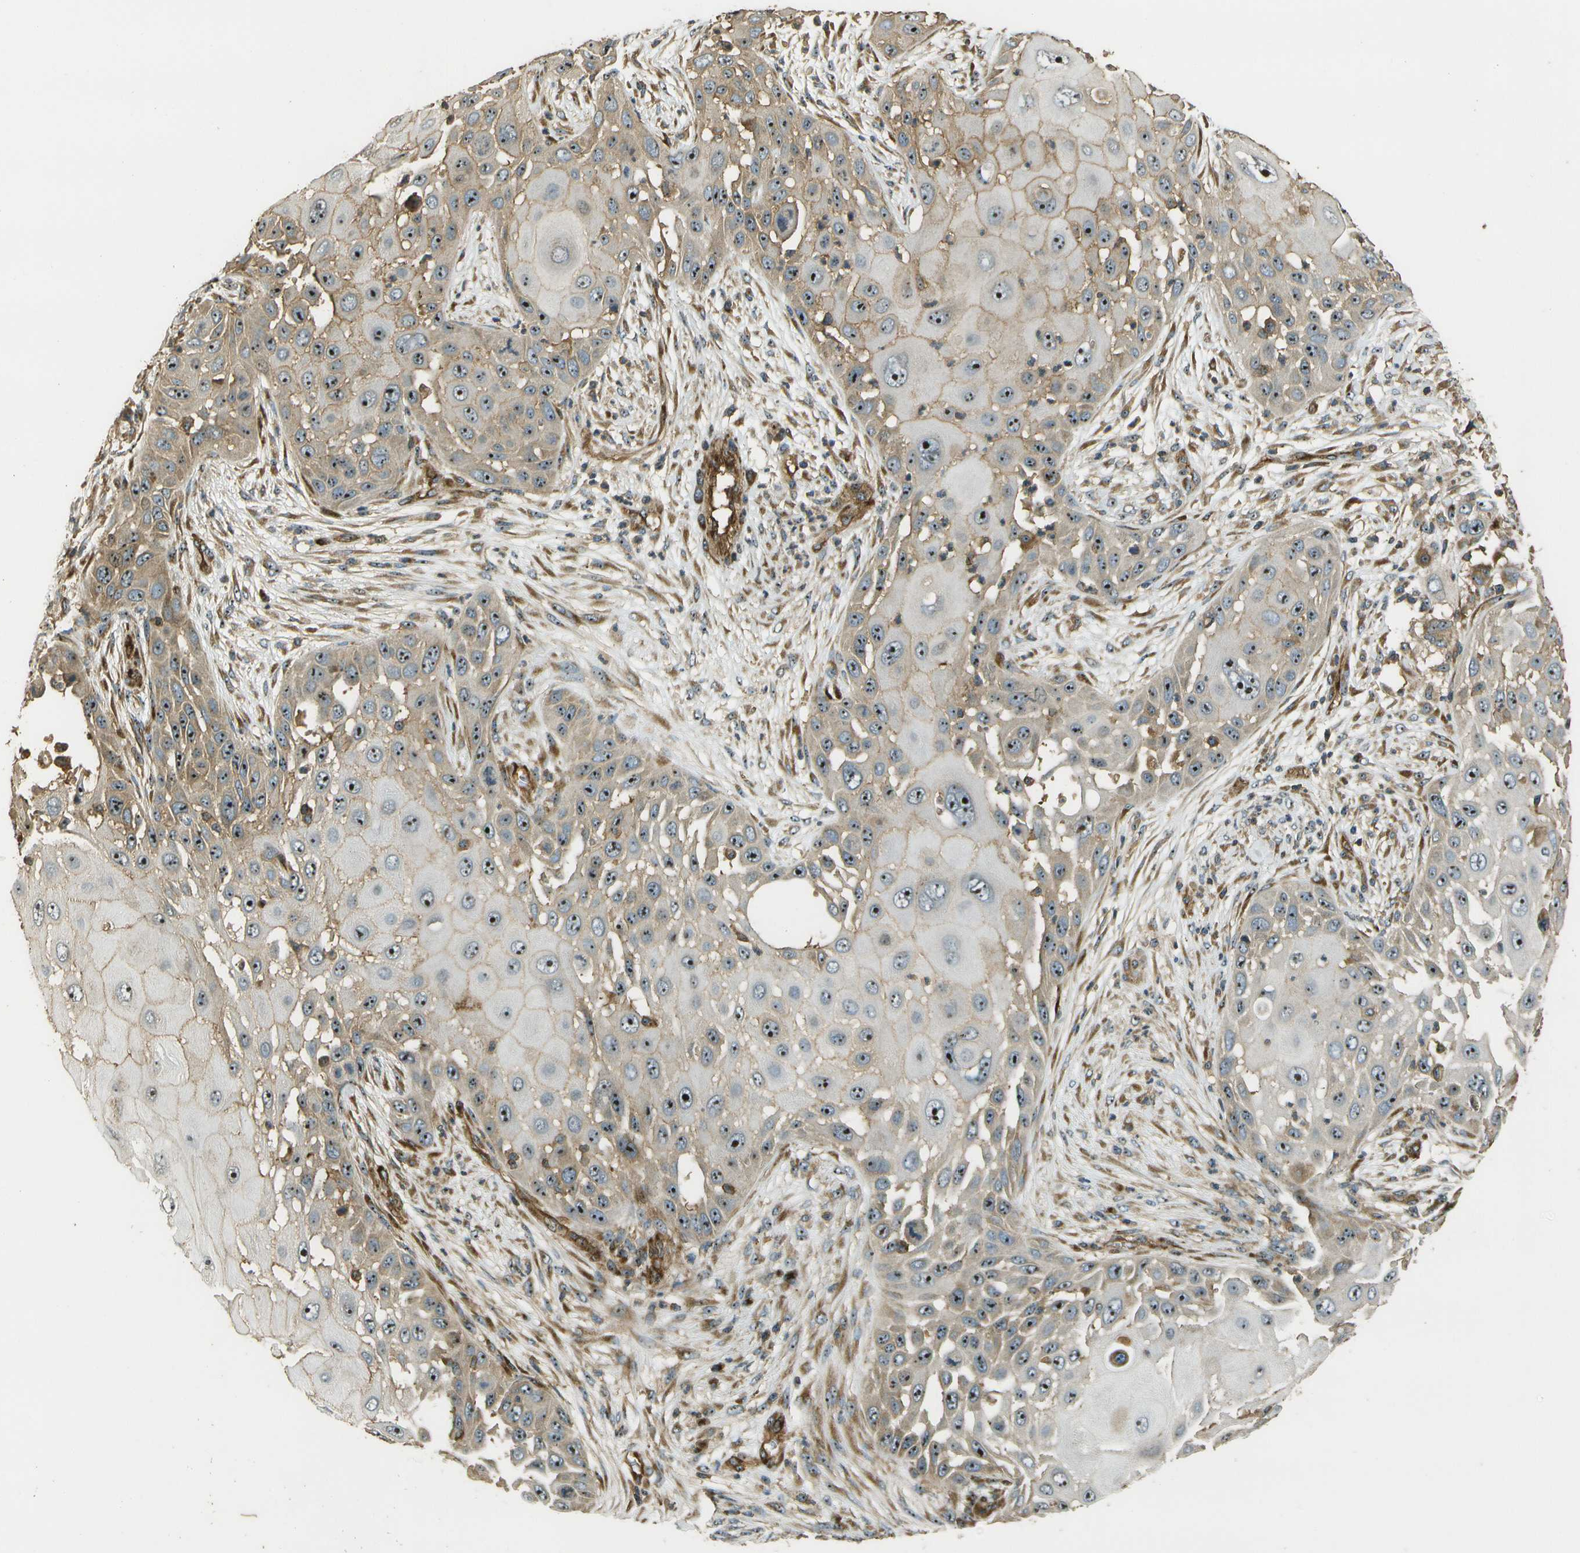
{"staining": {"intensity": "strong", "quantity": ">75%", "location": "cytoplasmic/membranous,nuclear"}, "tissue": "skin cancer", "cell_type": "Tumor cells", "image_type": "cancer", "snomed": [{"axis": "morphology", "description": "Squamous cell carcinoma, NOS"}, {"axis": "topography", "description": "Skin"}], "caption": "A high-resolution photomicrograph shows immunohistochemistry (IHC) staining of skin squamous cell carcinoma, which shows strong cytoplasmic/membranous and nuclear staining in about >75% of tumor cells.", "gene": "LRP12", "patient": {"sex": "female", "age": 44}}